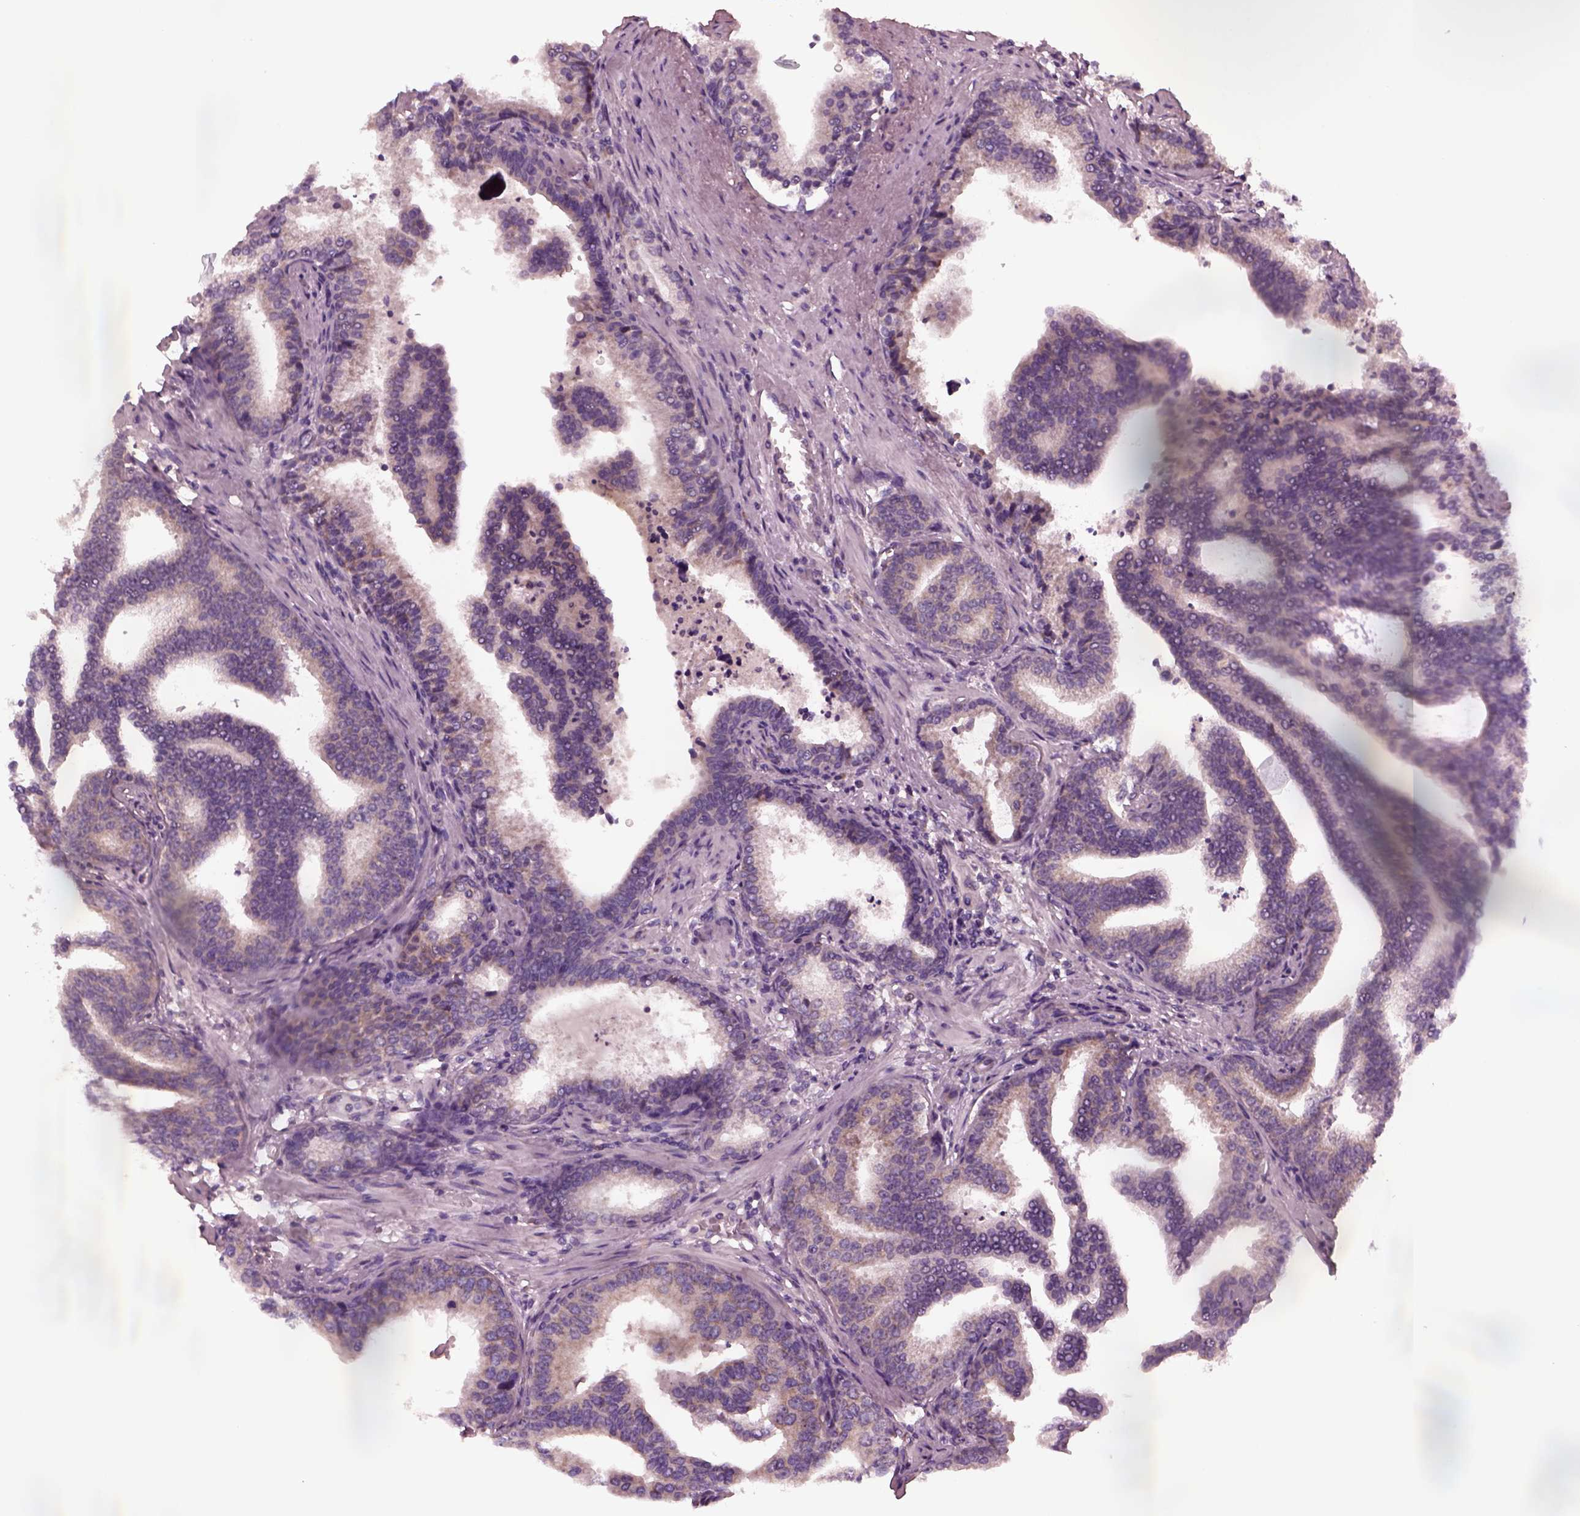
{"staining": {"intensity": "weak", "quantity": "<25%", "location": "cytoplasmic/membranous"}, "tissue": "prostate cancer", "cell_type": "Tumor cells", "image_type": "cancer", "snomed": [{"axis": "morphology", "description": "Adenocarcinoma, NOS"}, {"axis": "topography", "description": "Prostate"}], "caption": "An immunohistochemistry (IHC) image of prostate cancer (adenocarcinoma) is shown. There is no staining in tumor cells of prostate cancer (adenocarcinoma).", "gene": "AP4M1", "patient": {"sex": "male", "age": 64}}